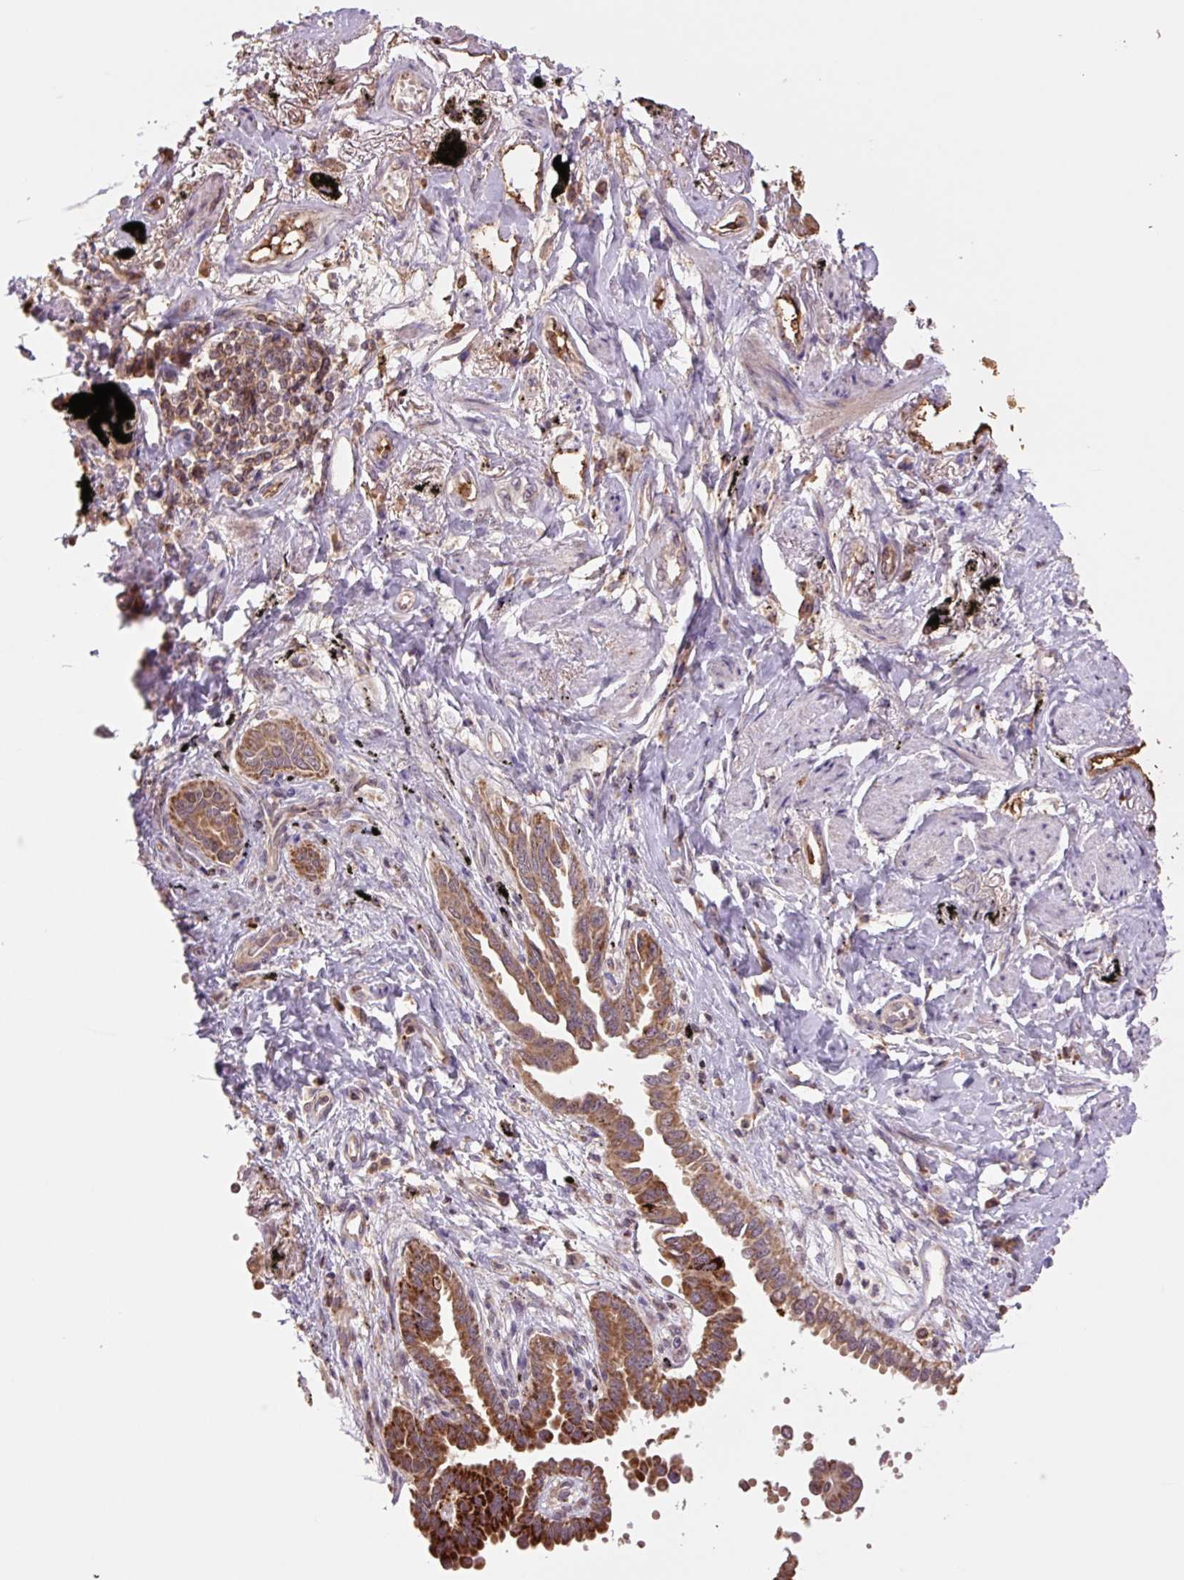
{"staining": {"intensity": "moderate", "quantity": ">75%", "location": "cytoplasmic/membranous"}, "tissue": "lung cancer", "cell_type": "Tumor cells", "image_type": "cancer", "snomed": [{"axis": "morphology", "description": "Adenocarcinoma, NOS"}, {"axis": "topography", "description": "Lung"}], "caption": "Protein expression by immunohistochemistry (IHC) exhibits moderate cytoplasmic/membranous positivity in approximately >75% of tumor cells in lung adenocarcinoma. (brown staining indicates protein expression, while blue staining denotes nuclei).", "gene": "TMEM160", "patient": {"sex": "male", "age": 67}}